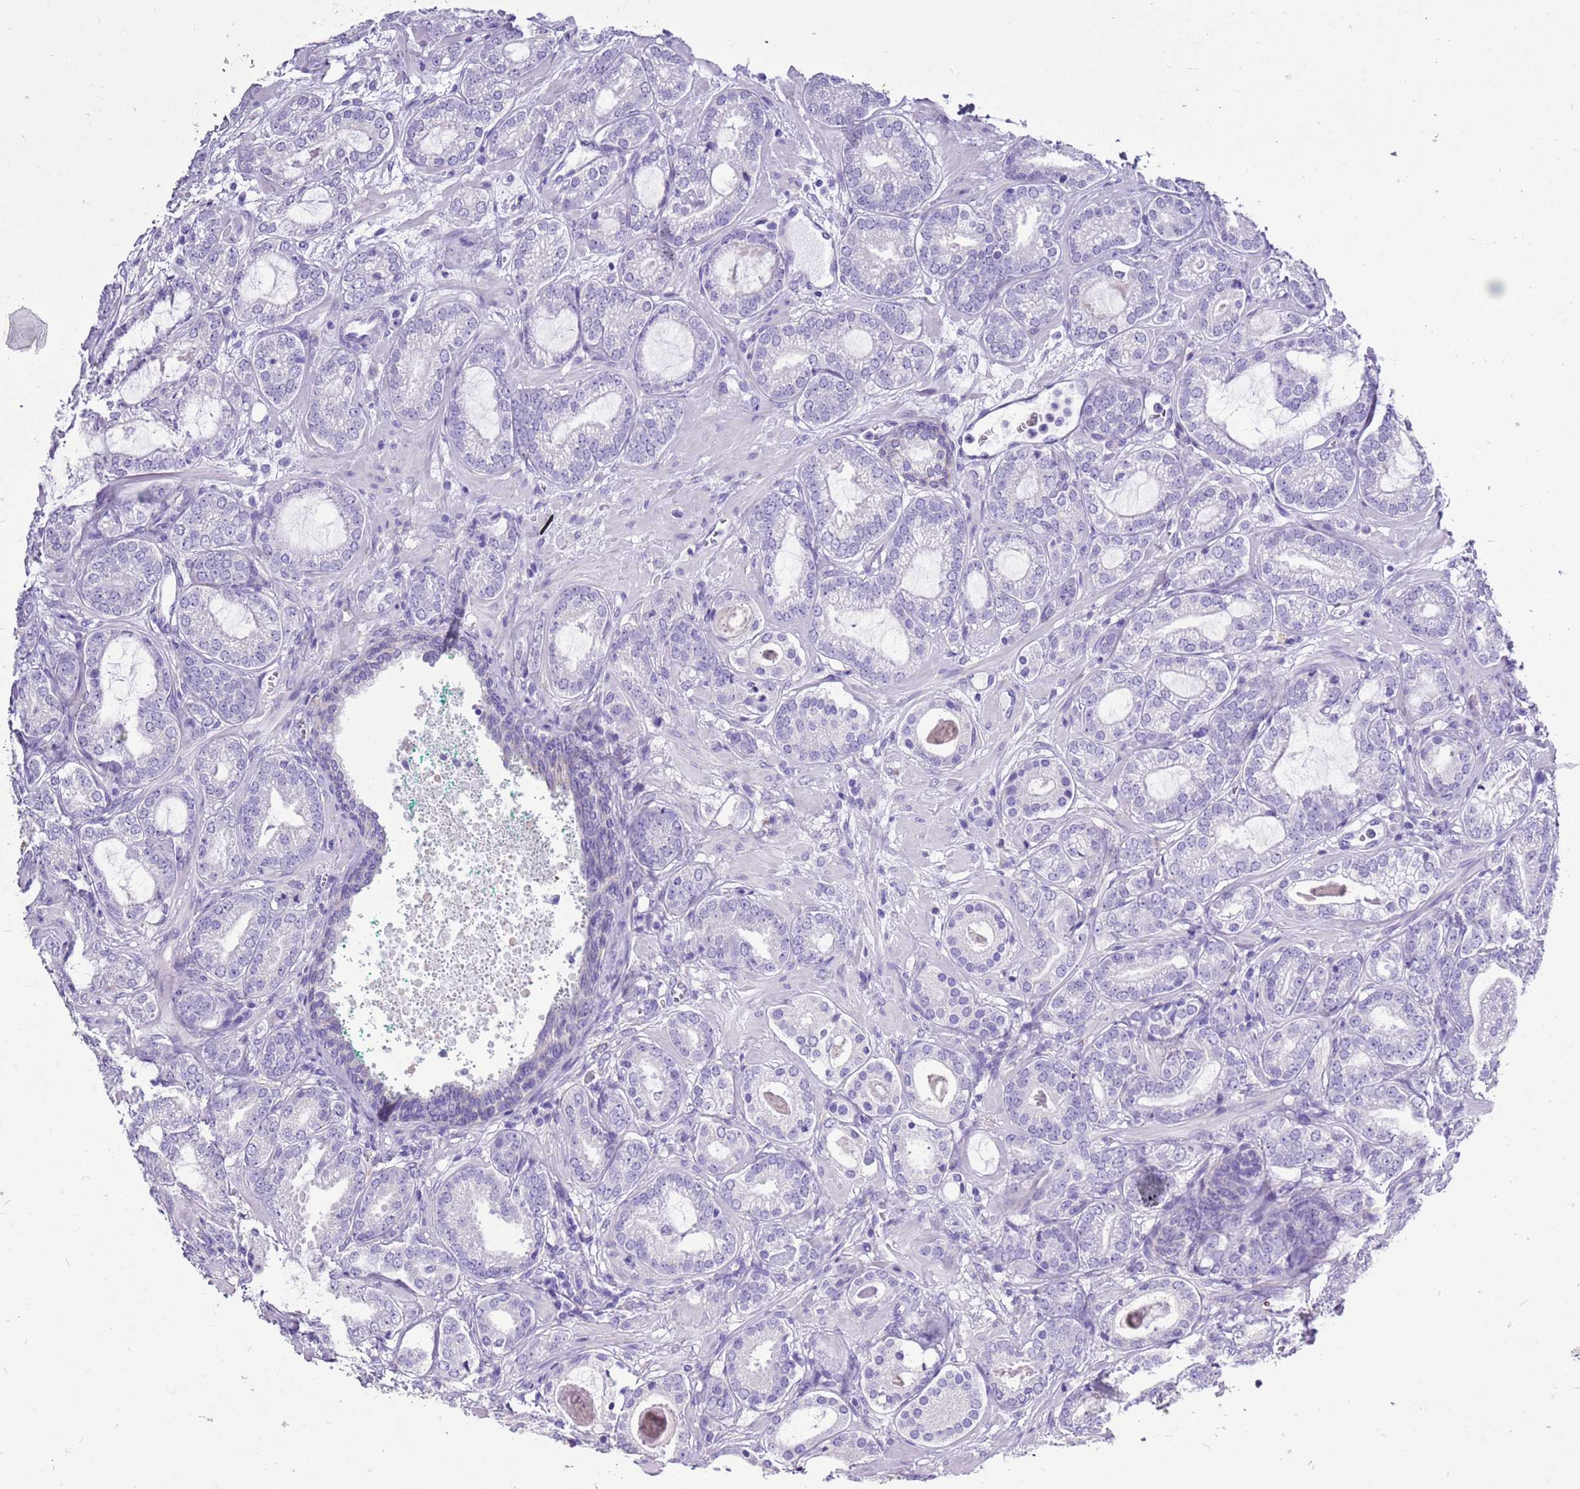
{"staining": {"intensity": "negative", "quantity": "none", "location": "none"}, "tissue": "prostate cancer", "cell_type": "Tumor cells", "image_type": "cancer", "snomed": [{"axis": "morphology", "description": "Adenocarcinoma, High grade"}, {"axis": "topography", "description": "Prostate"}], "caption": "Photomicrograph shows no significant protein expression in tumor cells of adenocarcinoma (high-grade) (prostate). Nuclei are stained in blue.", "gene": "ACSS3", "patient": {"sex": "male", "age": 60}}